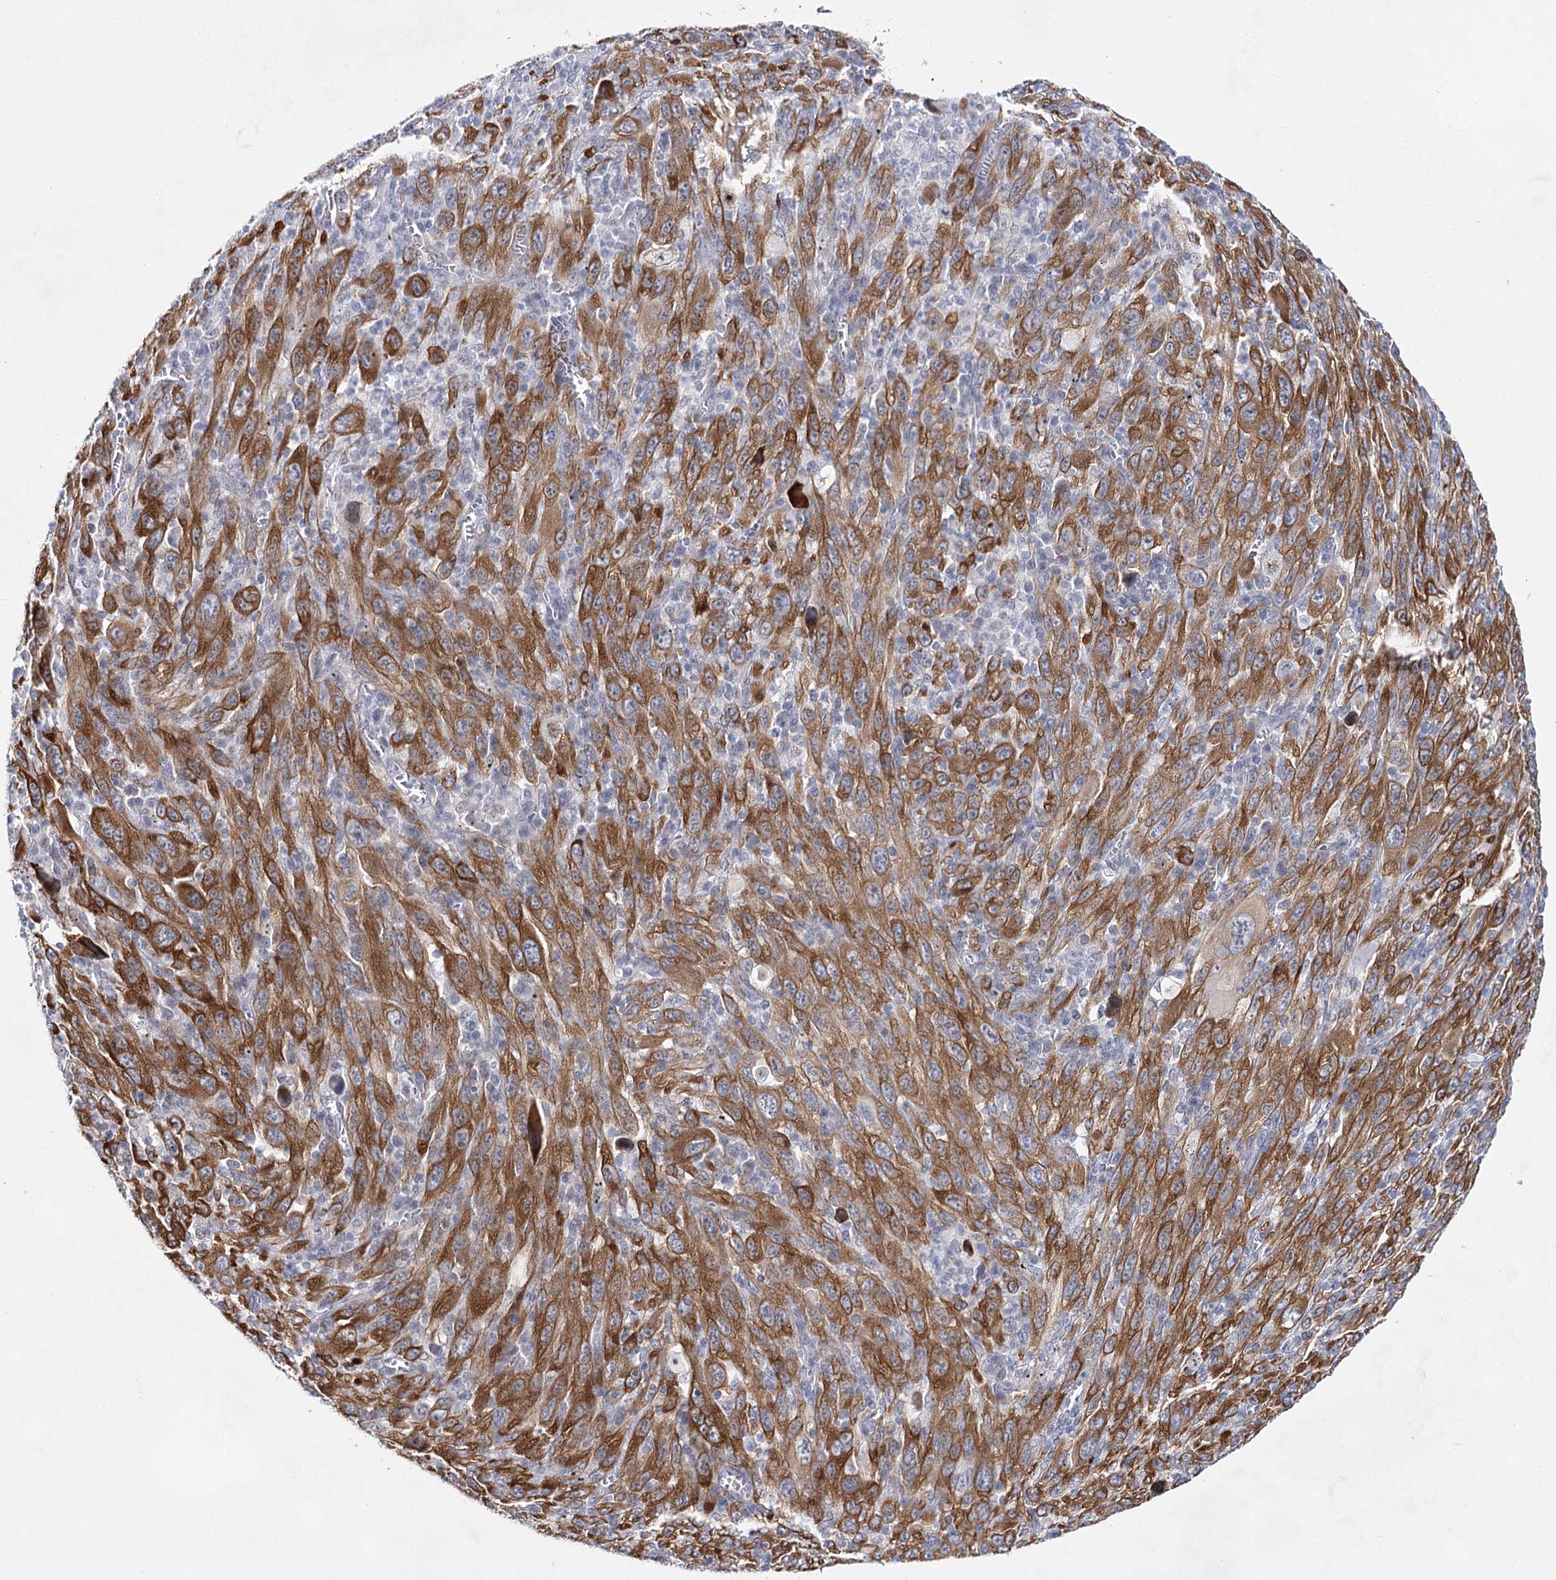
{"staining": {"intensity": "moderate", "quantity": "25%-75%", "location": "cytoplasmic/membranous"}, "tissue": "melanoma", "cell_type": "Tumor cells", "image_type": "cancer", "snomed": [{"axis": "morphology", "description": "Malignant melanoma, Metastatic site"}, {"axis": "topography", "description": "Skin"}], "caption": "Melanoma was stained to show a protein in brown. There is medium levels of moderate cytoplasmic/membranous positivity in about 25%-75% of tumor cells. Nuclei are stained in blue.", "gene": "BPHL", "patient": {"sex": "female", "age": 56}}